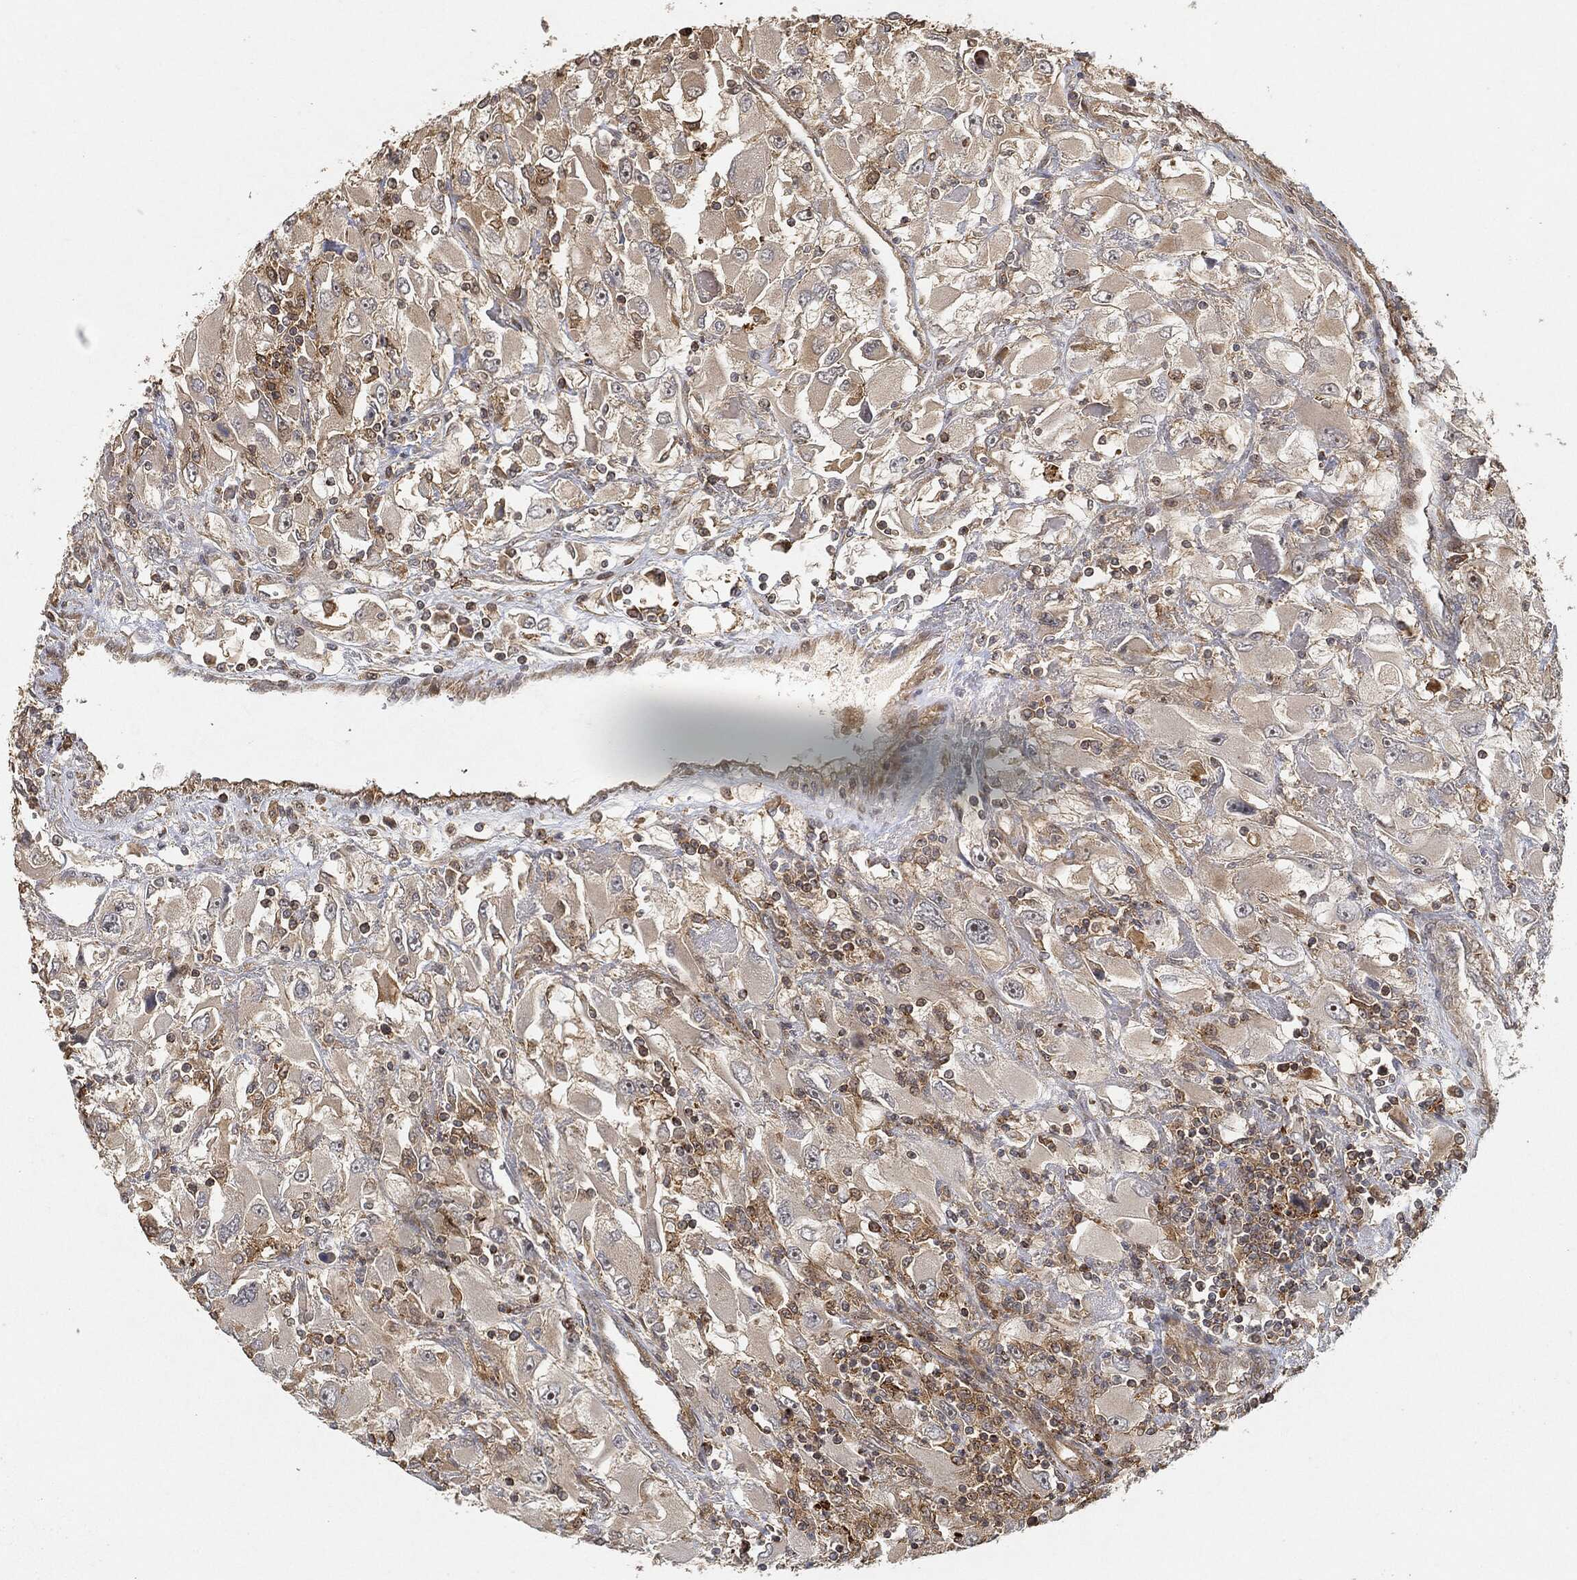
{"staining": {"intensity": "moderate", "quantity": "25%-75%", "location": "cytoplasmic/membranous"}, "tissue": "renal cancer", "cell_type": "Tumor cells", "image_type": "cancer", "snomed": [{"axis": "morphology", "description": "Adenocarcinoma, NOS"}, {"axis": "topography", "description": "Kidney"}], "caption": "Human renal cancer (adenocarcinoma) stained with a protein marker reveals moderate staining in tumor cells.", "gene": "TPT1", "patient": {"sex": "female", "age": 52}}